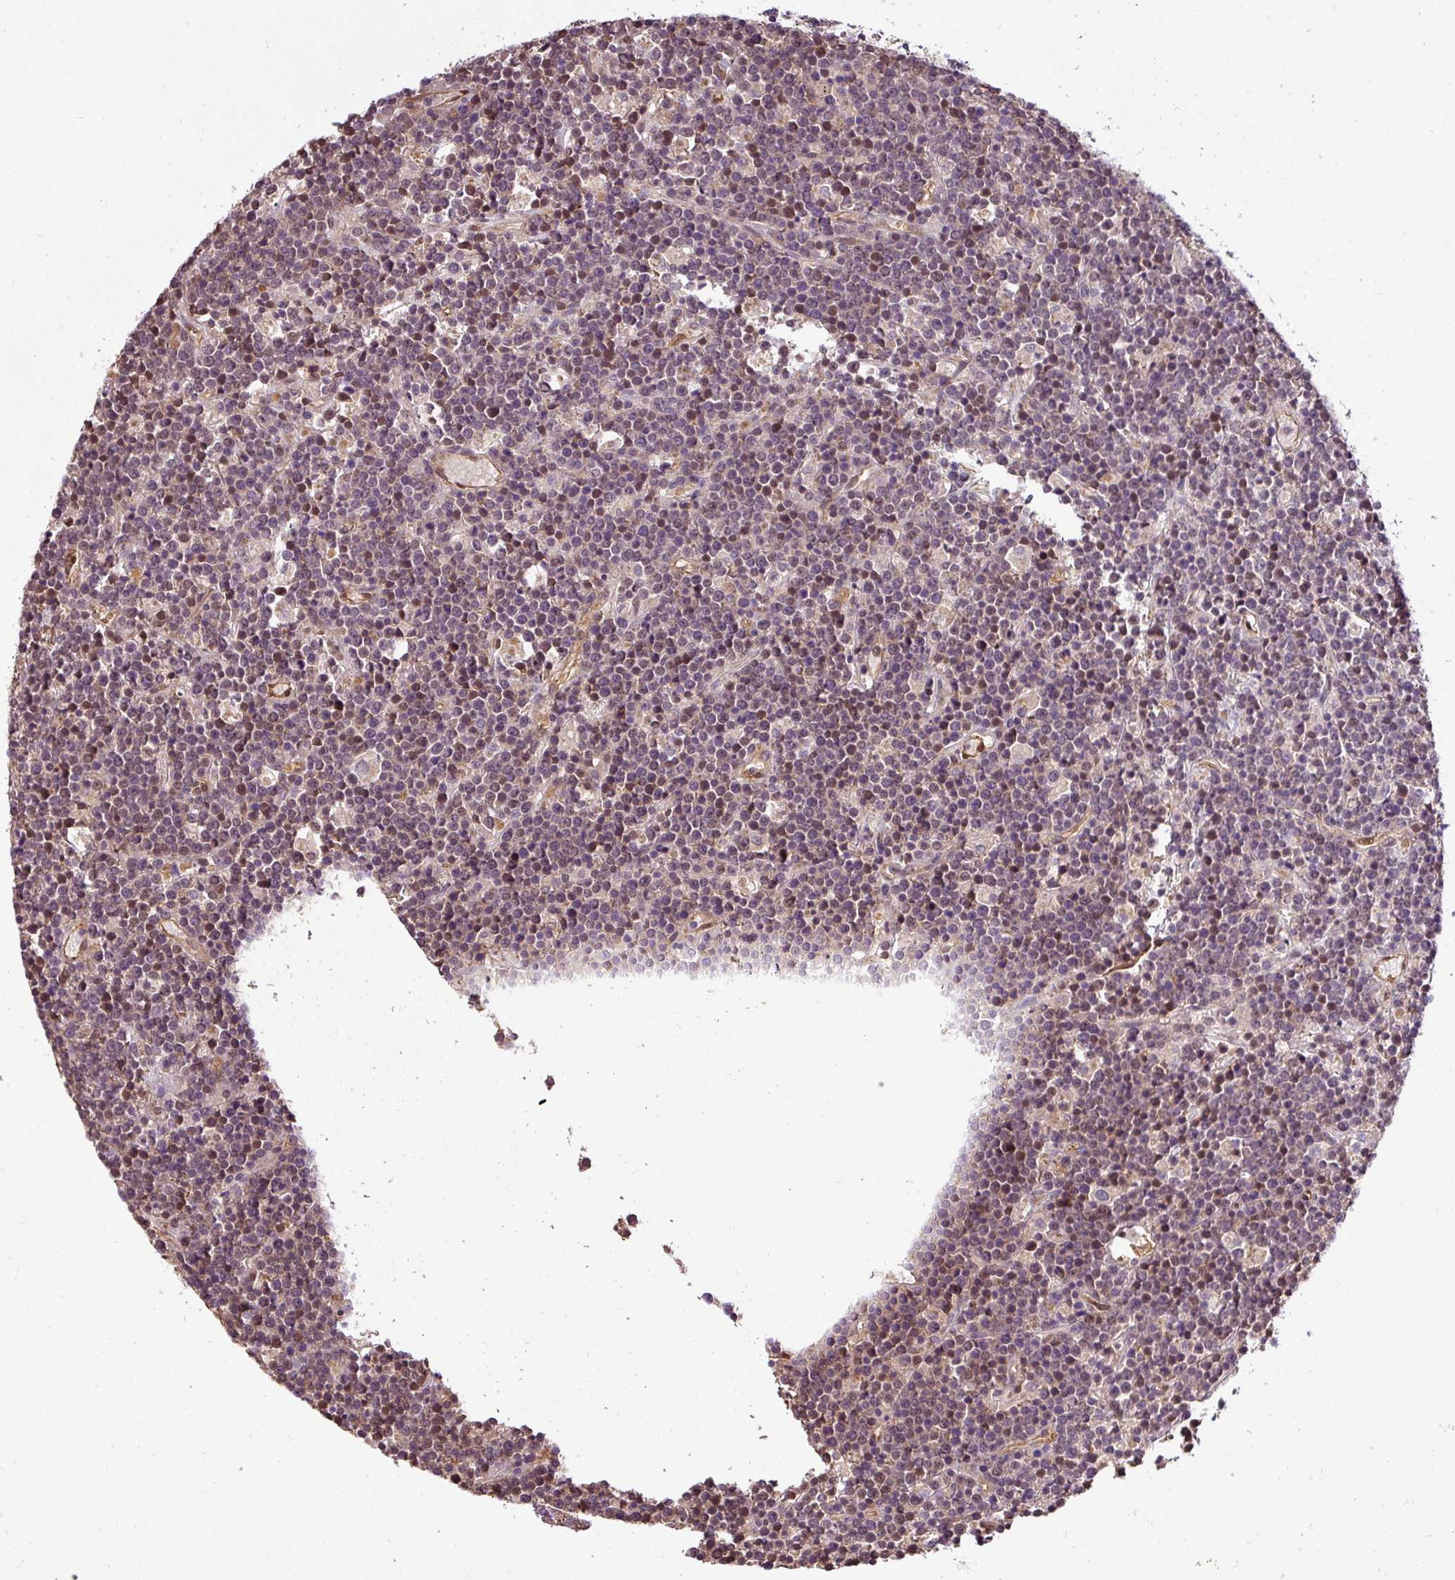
{"staining": {"intensity": "negative", "quantity": "none", "location": "none"}, "tissue": "lymphoma", "cell_type": "Tumor cells", "image_type": "cancer", "snomed": [{"axis": "morphology", "description": "Malignant lymphoma, non-Hodgkin's type, High grade"}, {"axis": "topography", "description": "Ovary"}], "caption": "Immunohistochemistry histopathology image of high-grade malignant lymphoma, non-Hodgkin's type stained for a protein (brown), which displays no expression in tumor cells.", "gene": "ANKRD18A", "patient": {"sex": "female", "age": 56}}